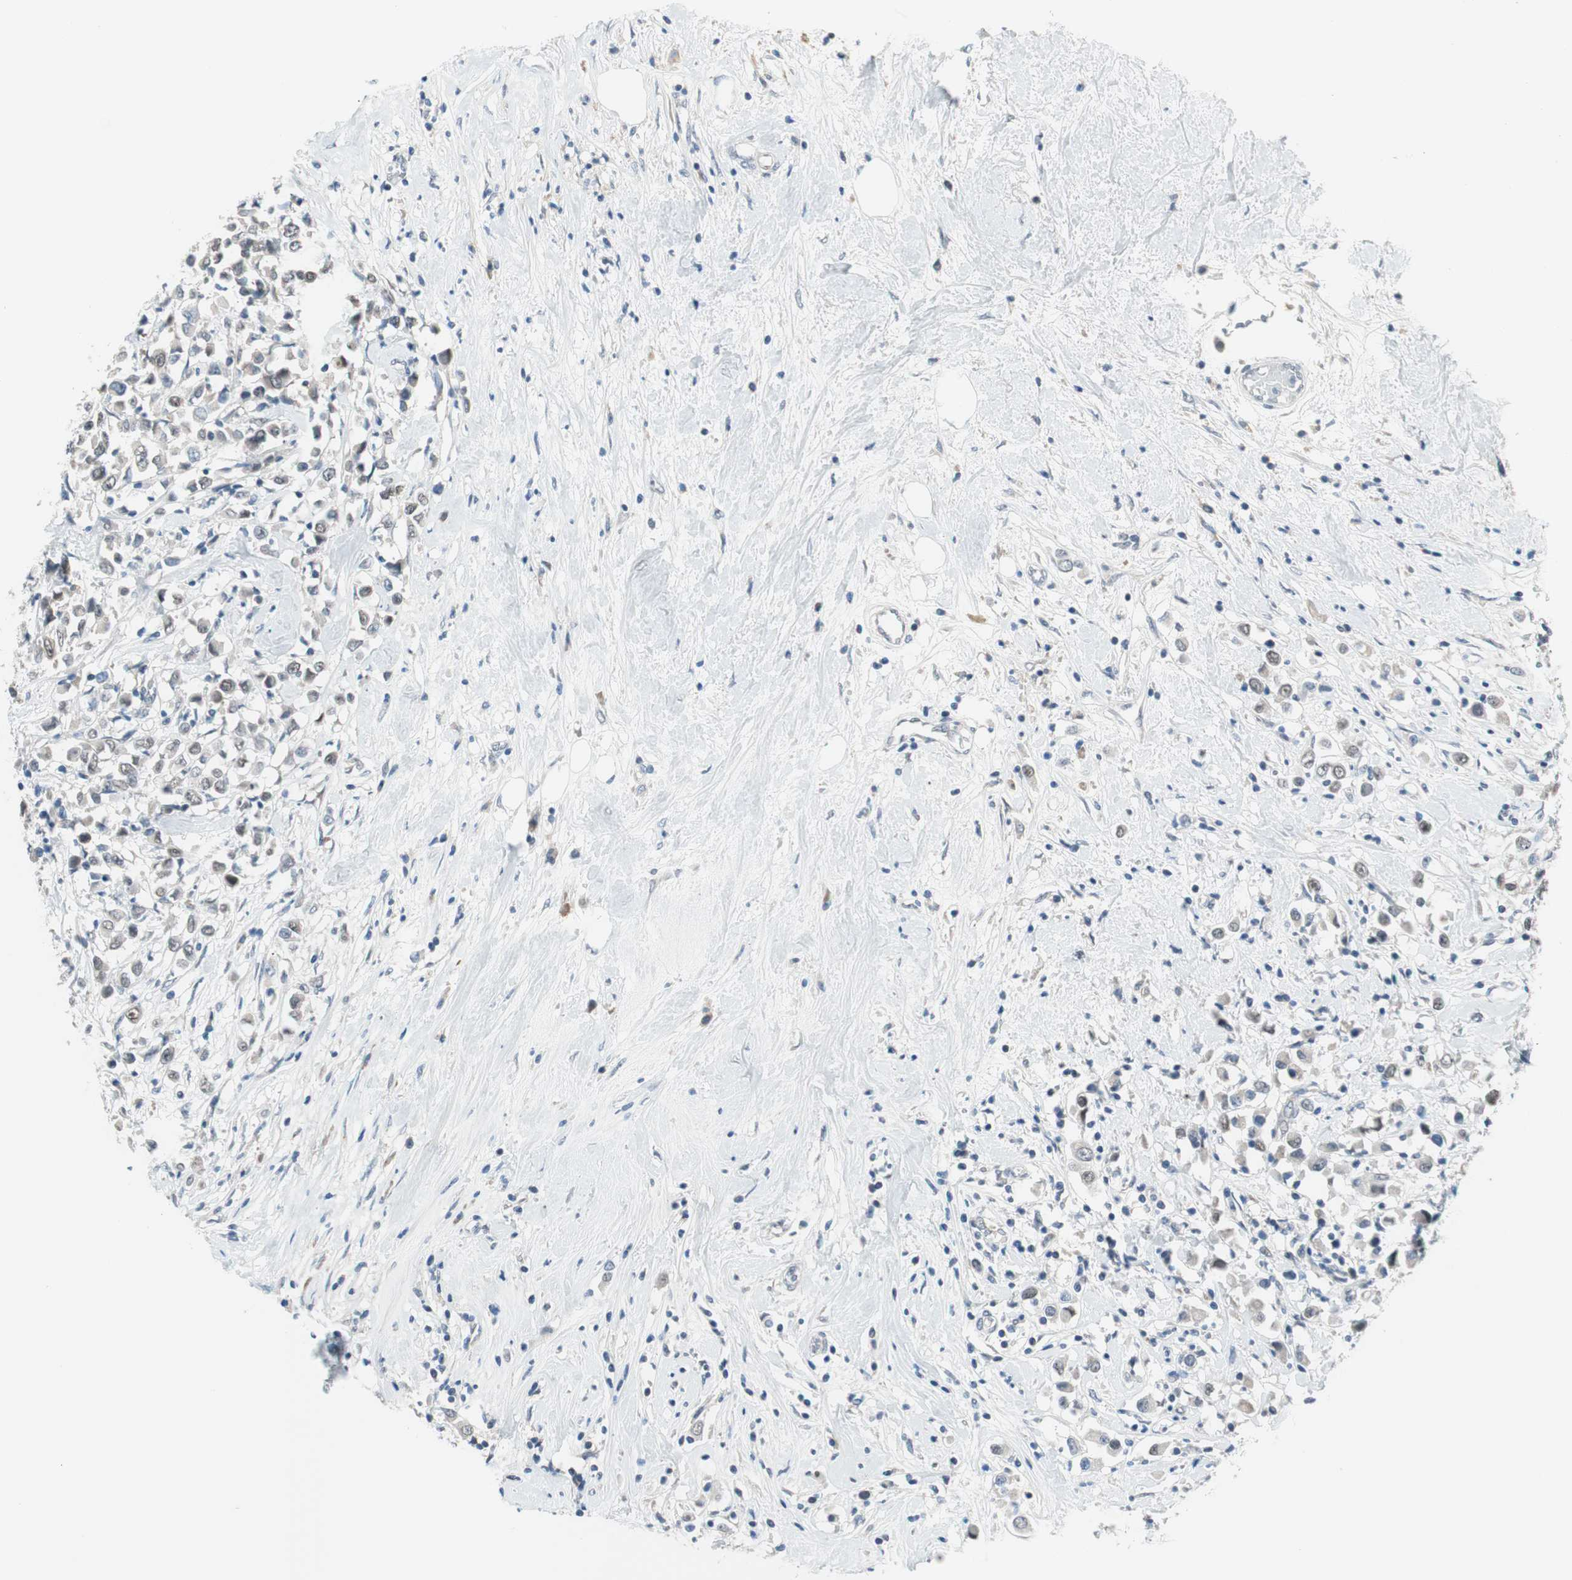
{"staining": {"intensity": "negative", "quantity": "none", "location": "none"}, "tissue": "breast cancer", "cell_type": "Tumor cells", "image_type": "cancer", "snomed": [{"axis": "morphology", "description": "Duct carcinoma"}, {"axis": "topography", "description": "Breast"}], "caption": "High power microscopy micrograph of an immunohistochemistry image of breast cancer (invasive ductal carcinoma), revealing no significant positivity in tumor cells.", "gene": "GRHL1", "patient": {"sex": "female", "age": 61}}